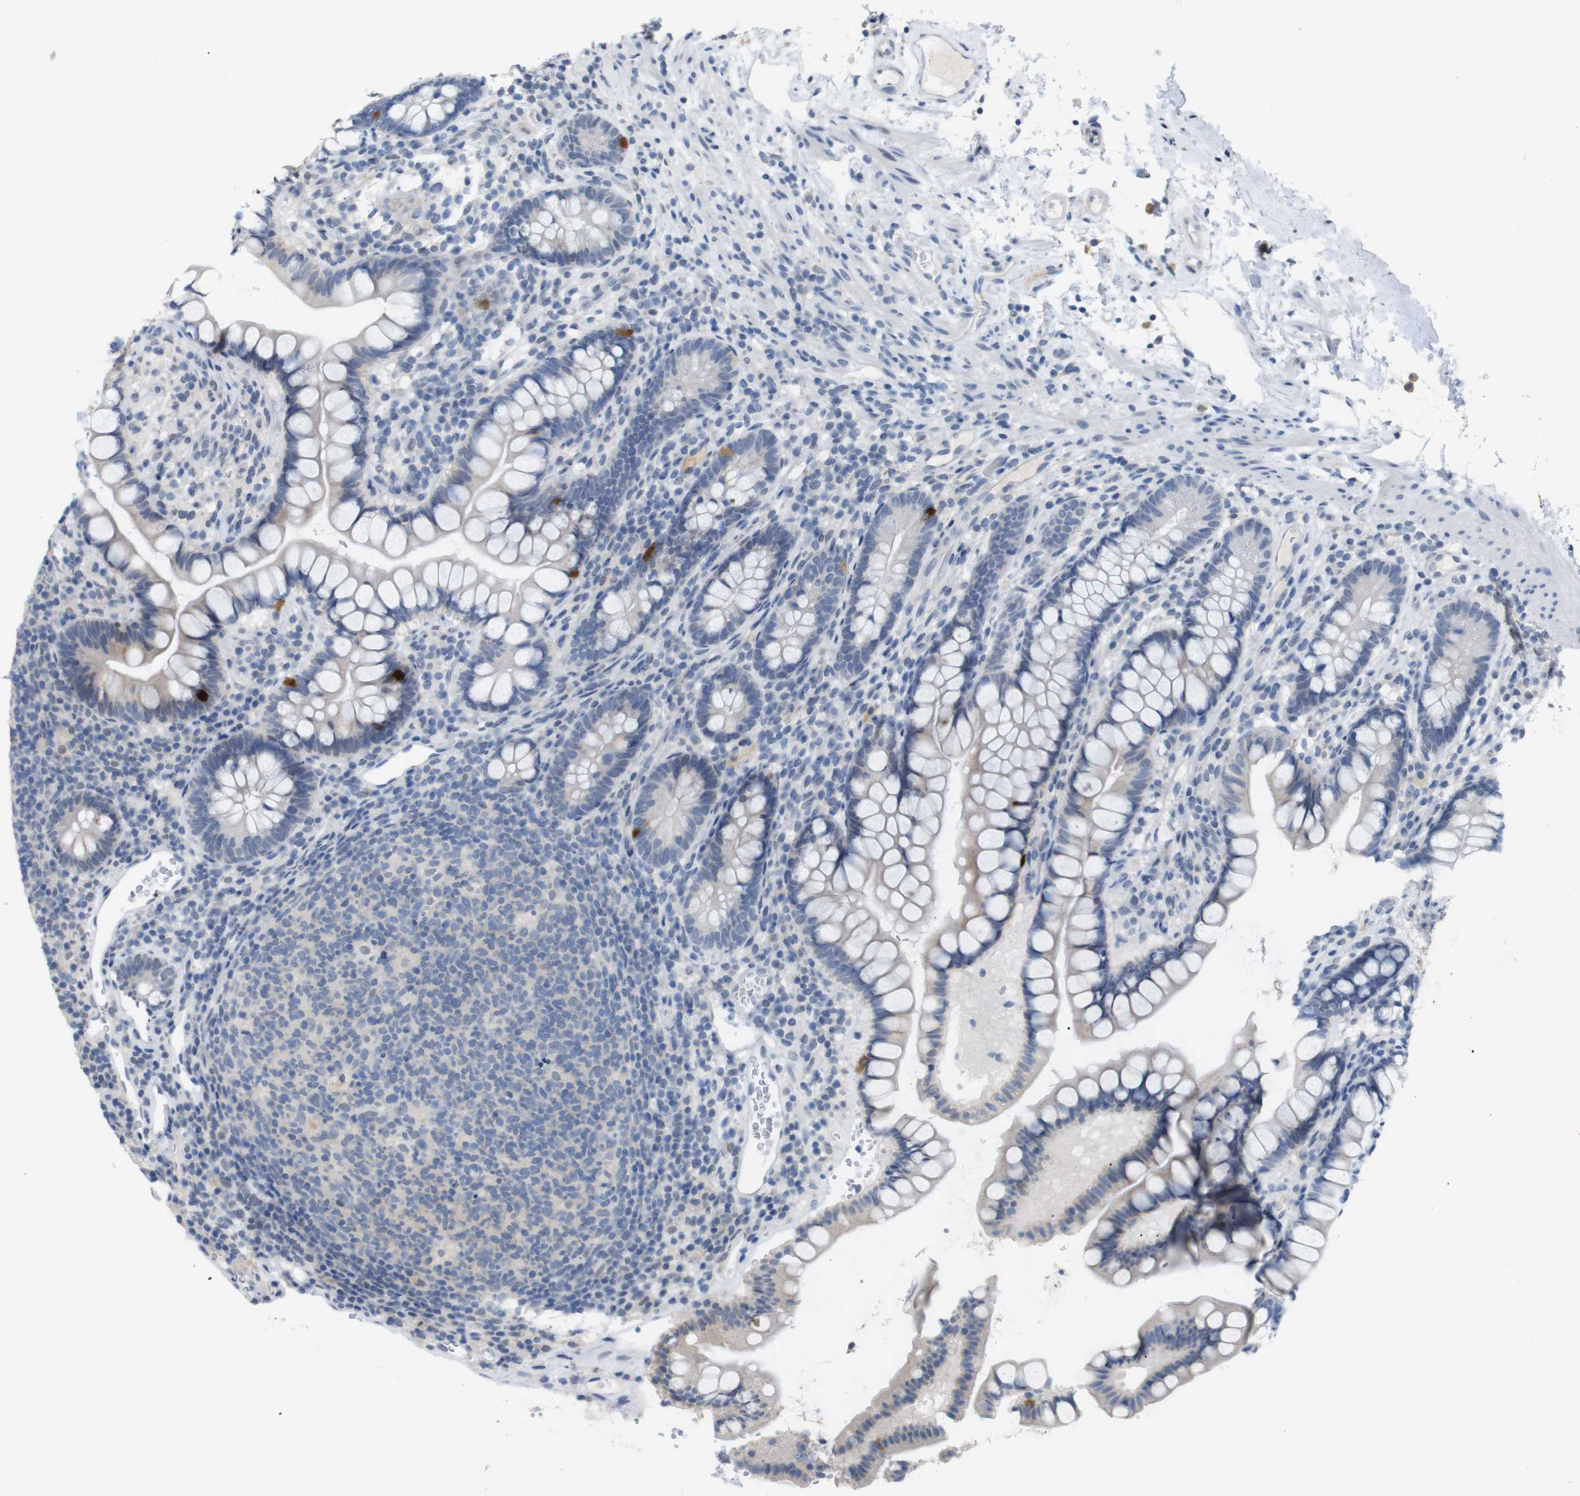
{"staining": {"intensity": "negative", "quantity": "none", "location": "none"}, "tissue": "small intestine", "cell_type": "Glandular cells", "image_type": "normal", "snomed": [{"axis": "morphology", "description": "Normal tissue, NOS"}, {"axis": "topography", "description": "Small intestine"}], "caption": "High power microscopy micrograph of an immunohistochemistry micrograph of unremarkable small intestine, revealing no significant positivity in glandular cells.", "gene": "CHRM5", "patient": {"sex": "female", "age": 84}}